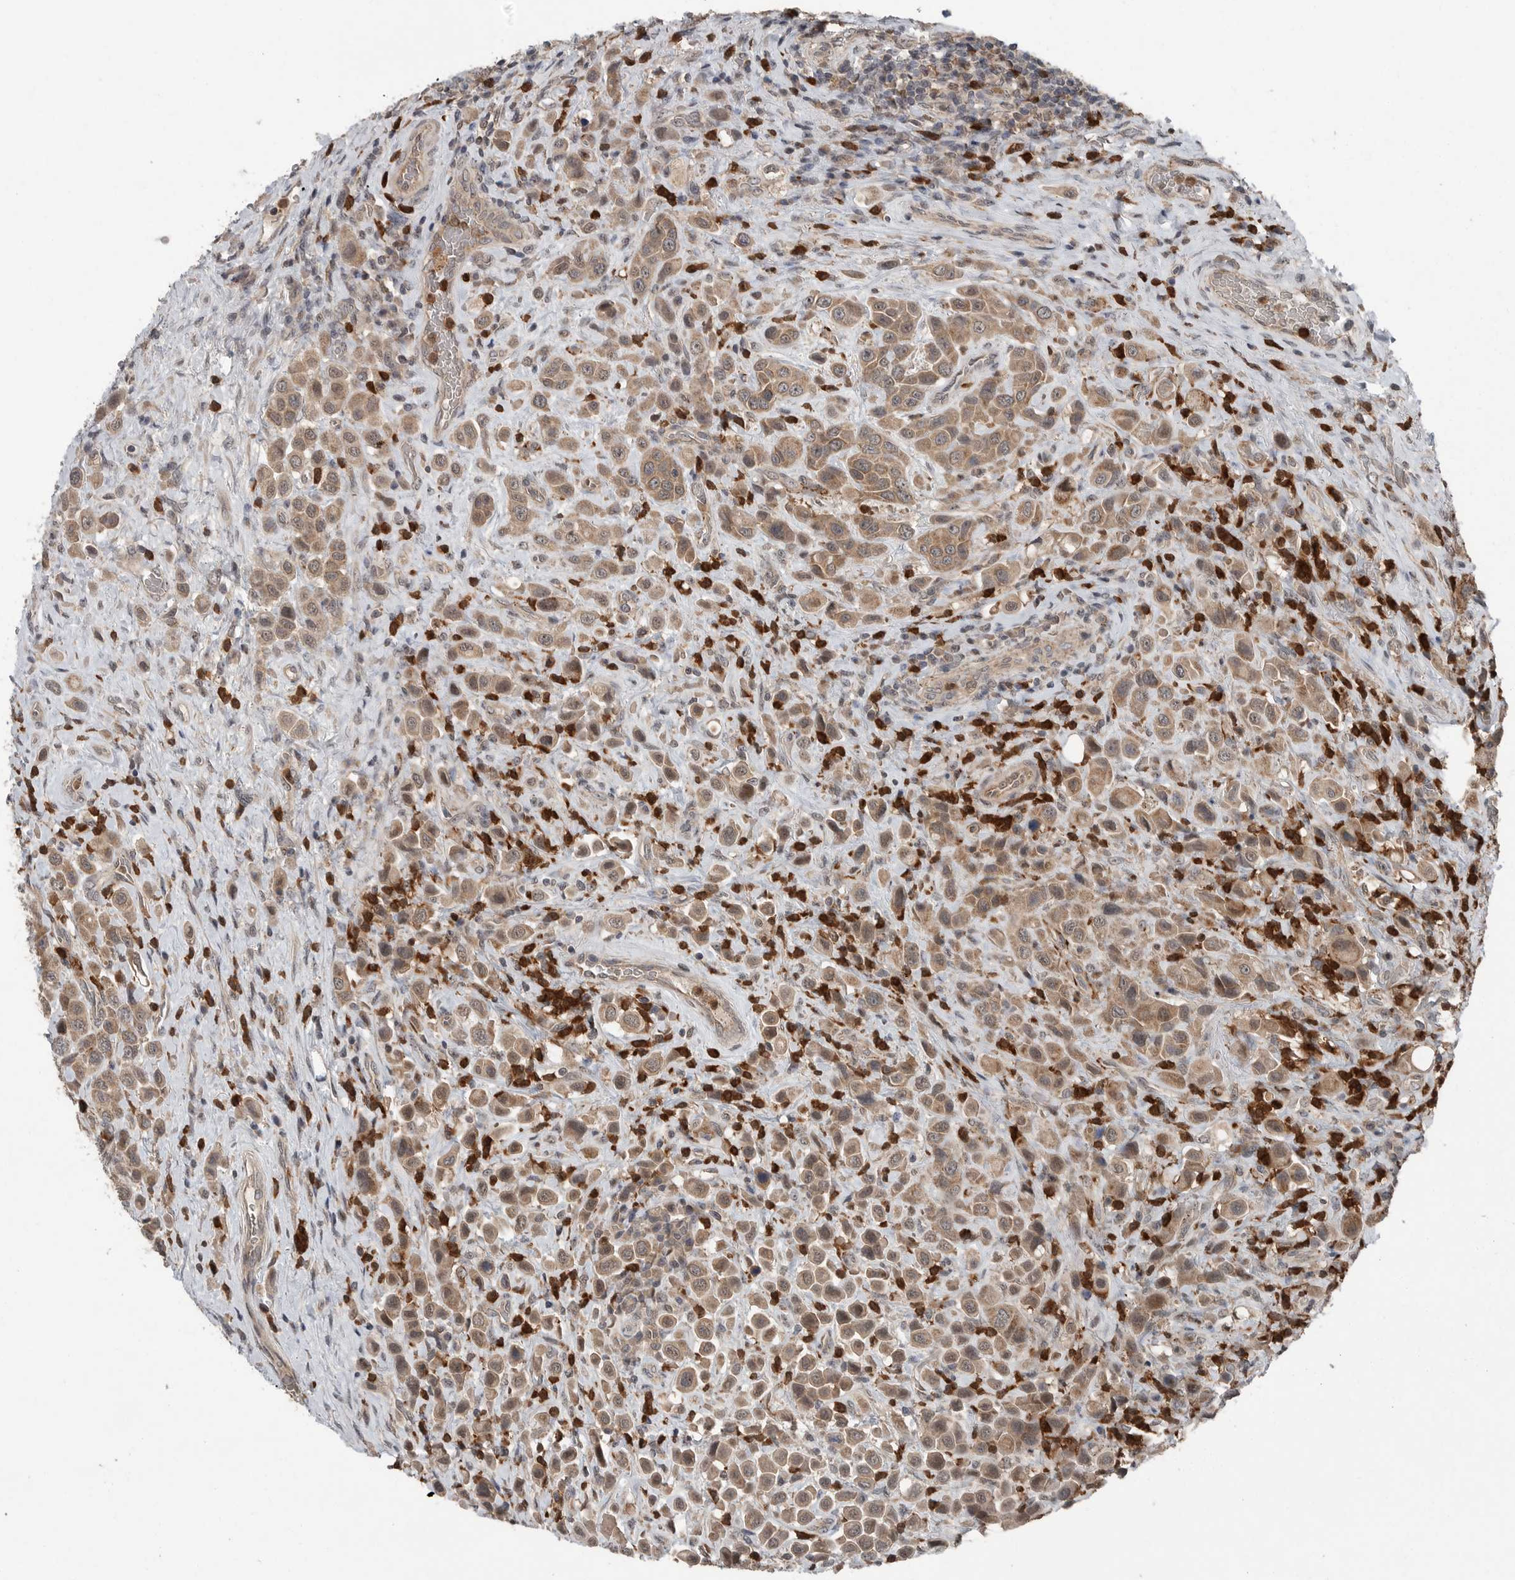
{"staining": {"intensity": "weak", "quantity": ">75%", "location": "cytoplasmic/membranous"}, "tissue": "urothelial cancer", "cell_type": "Tumor cells", "image_type": "cancer", "snomed": [{"axis": "morphology", "description": "Urothelial carcinoma, High grade"}, {"axis": "topography", "description": "Urinary bladder"}], "caption": "Urothelial cancer stained for a protein (brown) shows weak cytoplasmic/membranous positive positivity in about >75% of tumor cells.", "gene": "SCP2", "patient": {"sex": "male", "age": 50}}